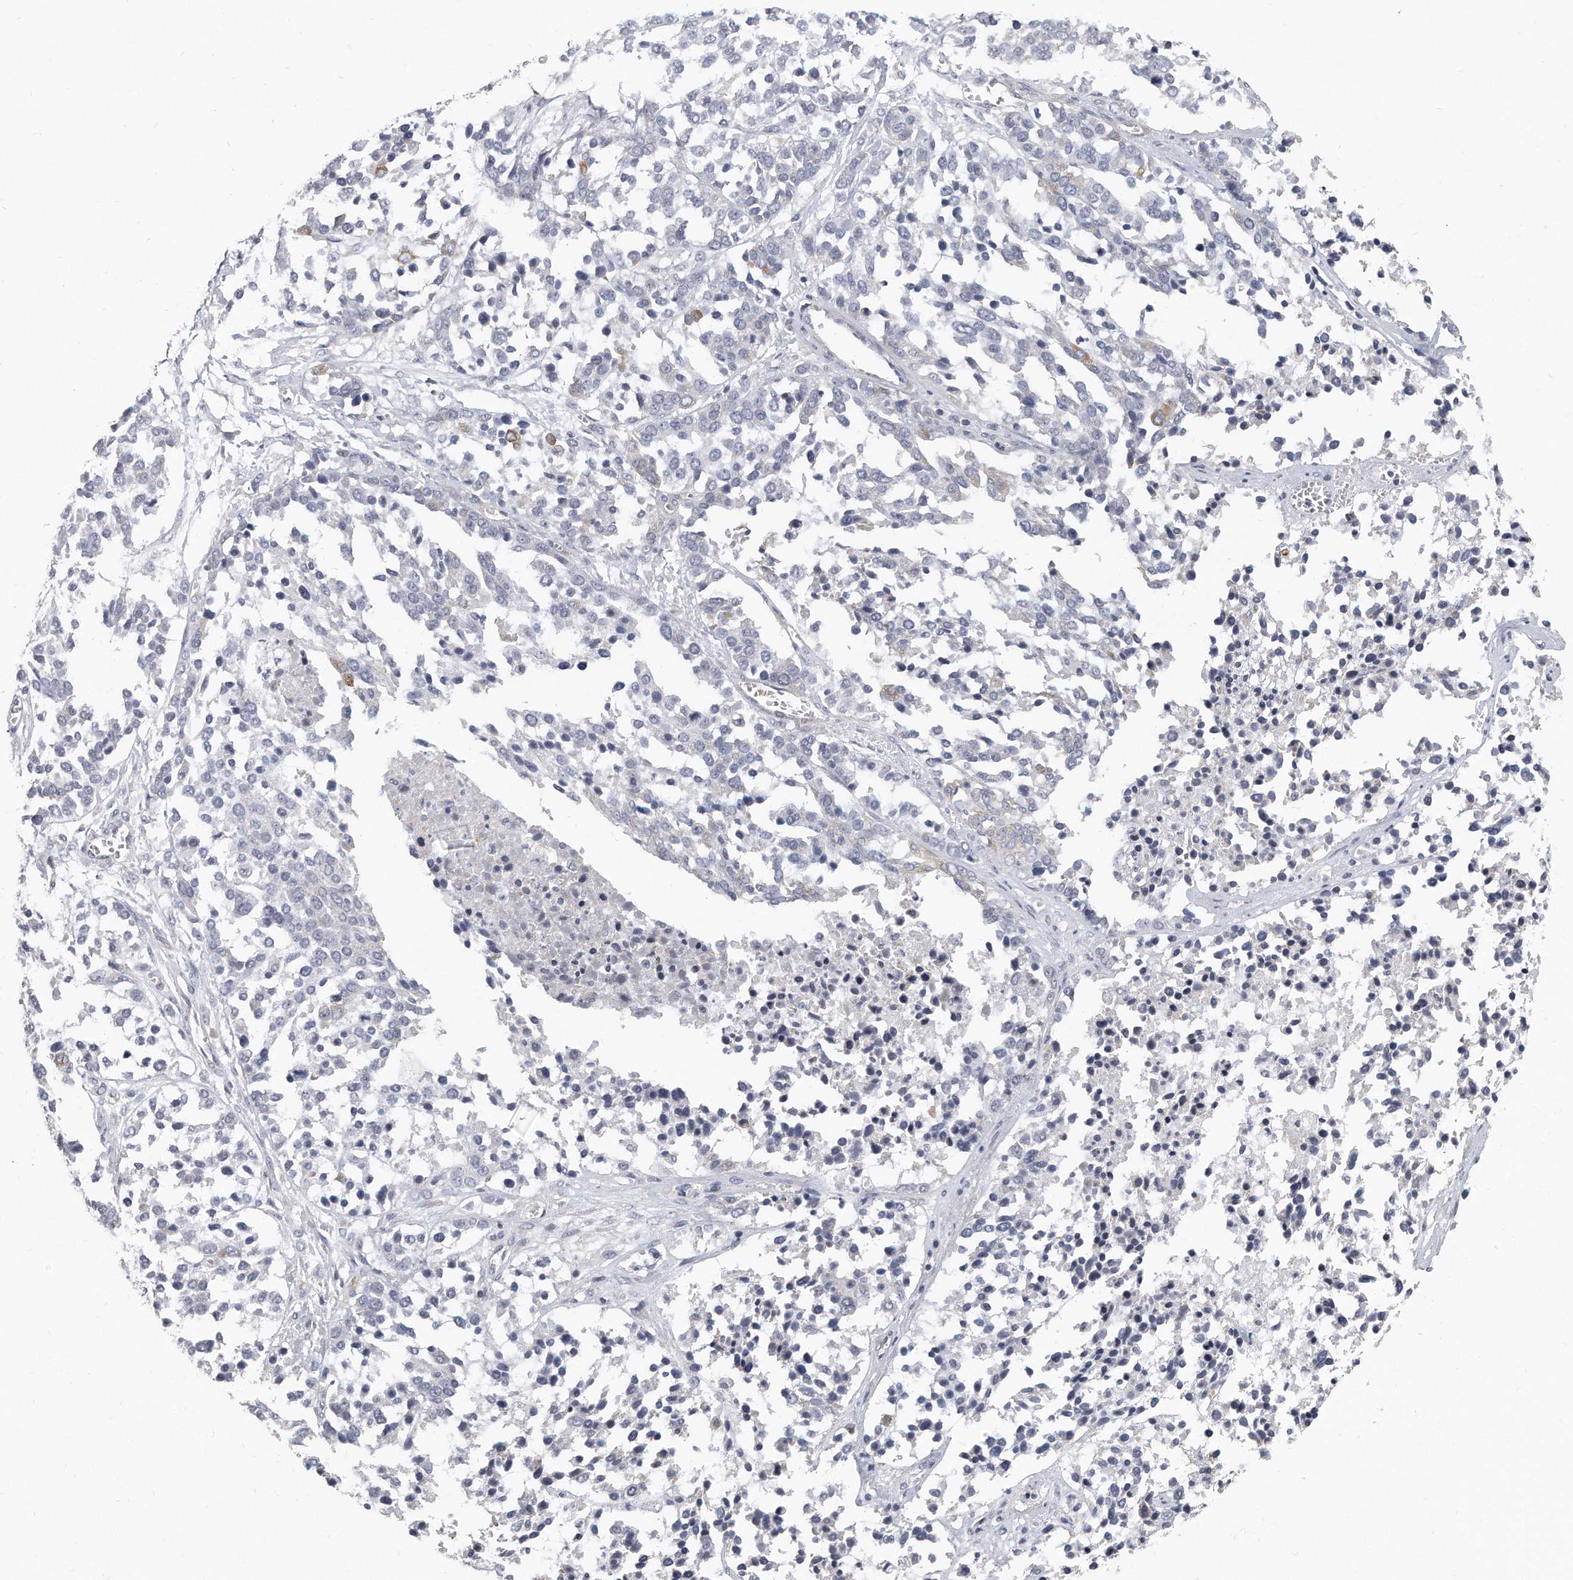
{"staining": {"intensity": "negative", "quantity": "none", "location": "none"}, "tissue": "ovarian cancer", "cell_type": "Tumor cells", "image_type": "cancer", "snomed": [{"axis": "morphology", "description": "Cystadenocarcinoma, serous, NOS"}, {"axis": "topography", "description": "Ovary"}], "caption": "This is an immunohistochemistry (IHC) image of human ovarian cancer (serous cystadenocarcinoma). There is no expression in tumor cells.", "gene": "PLEKHA6", "patient": {"sex": "female", "age": 44}}